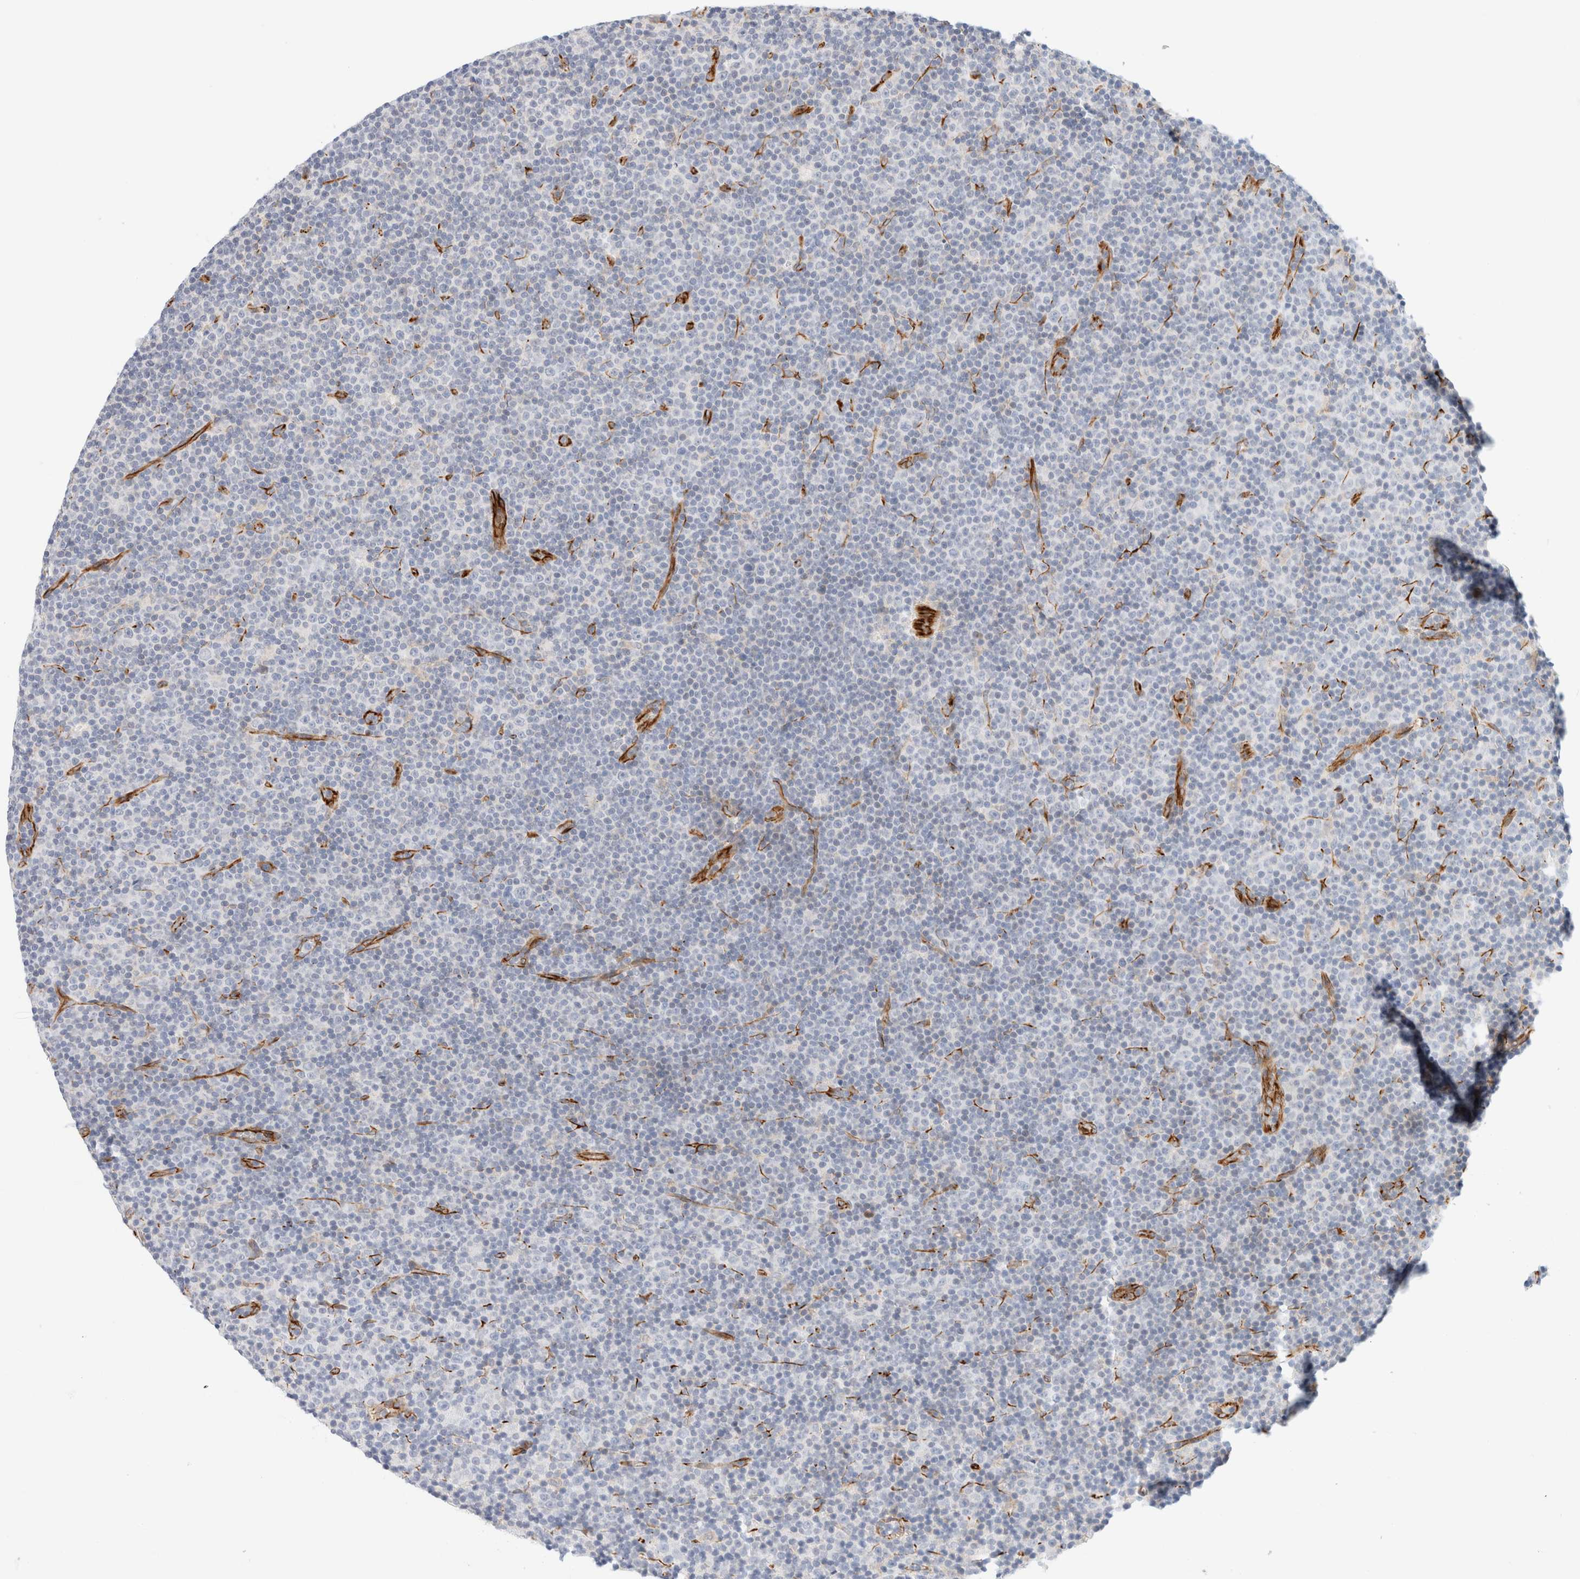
{"staining": {"intensity": "negative", "quantity": "none", "location": "none"}, "tissue": "lymphoma", "cell_type": "Tumor cells", "image_type": "cancer", "snomed": [{"axis": "morphology", "description": "Malignant lymphoma, non-Hodgkin's type, Low grade"}, {"axis": "topography", "description": "Lymph node"}], "caption": "This is a histopathology image of IHC staining of low-grade malignant lymphoma, non-Hodgkin's type, which shows no expression in tumor cells. (DAB (3,3'-diaminobenzidine) immunohistochemistry (IHC) visualized using brightfield microscopy, high magnification).", "gene": "SLC25A48", "patient": {"sex": "female", "age": 67}}